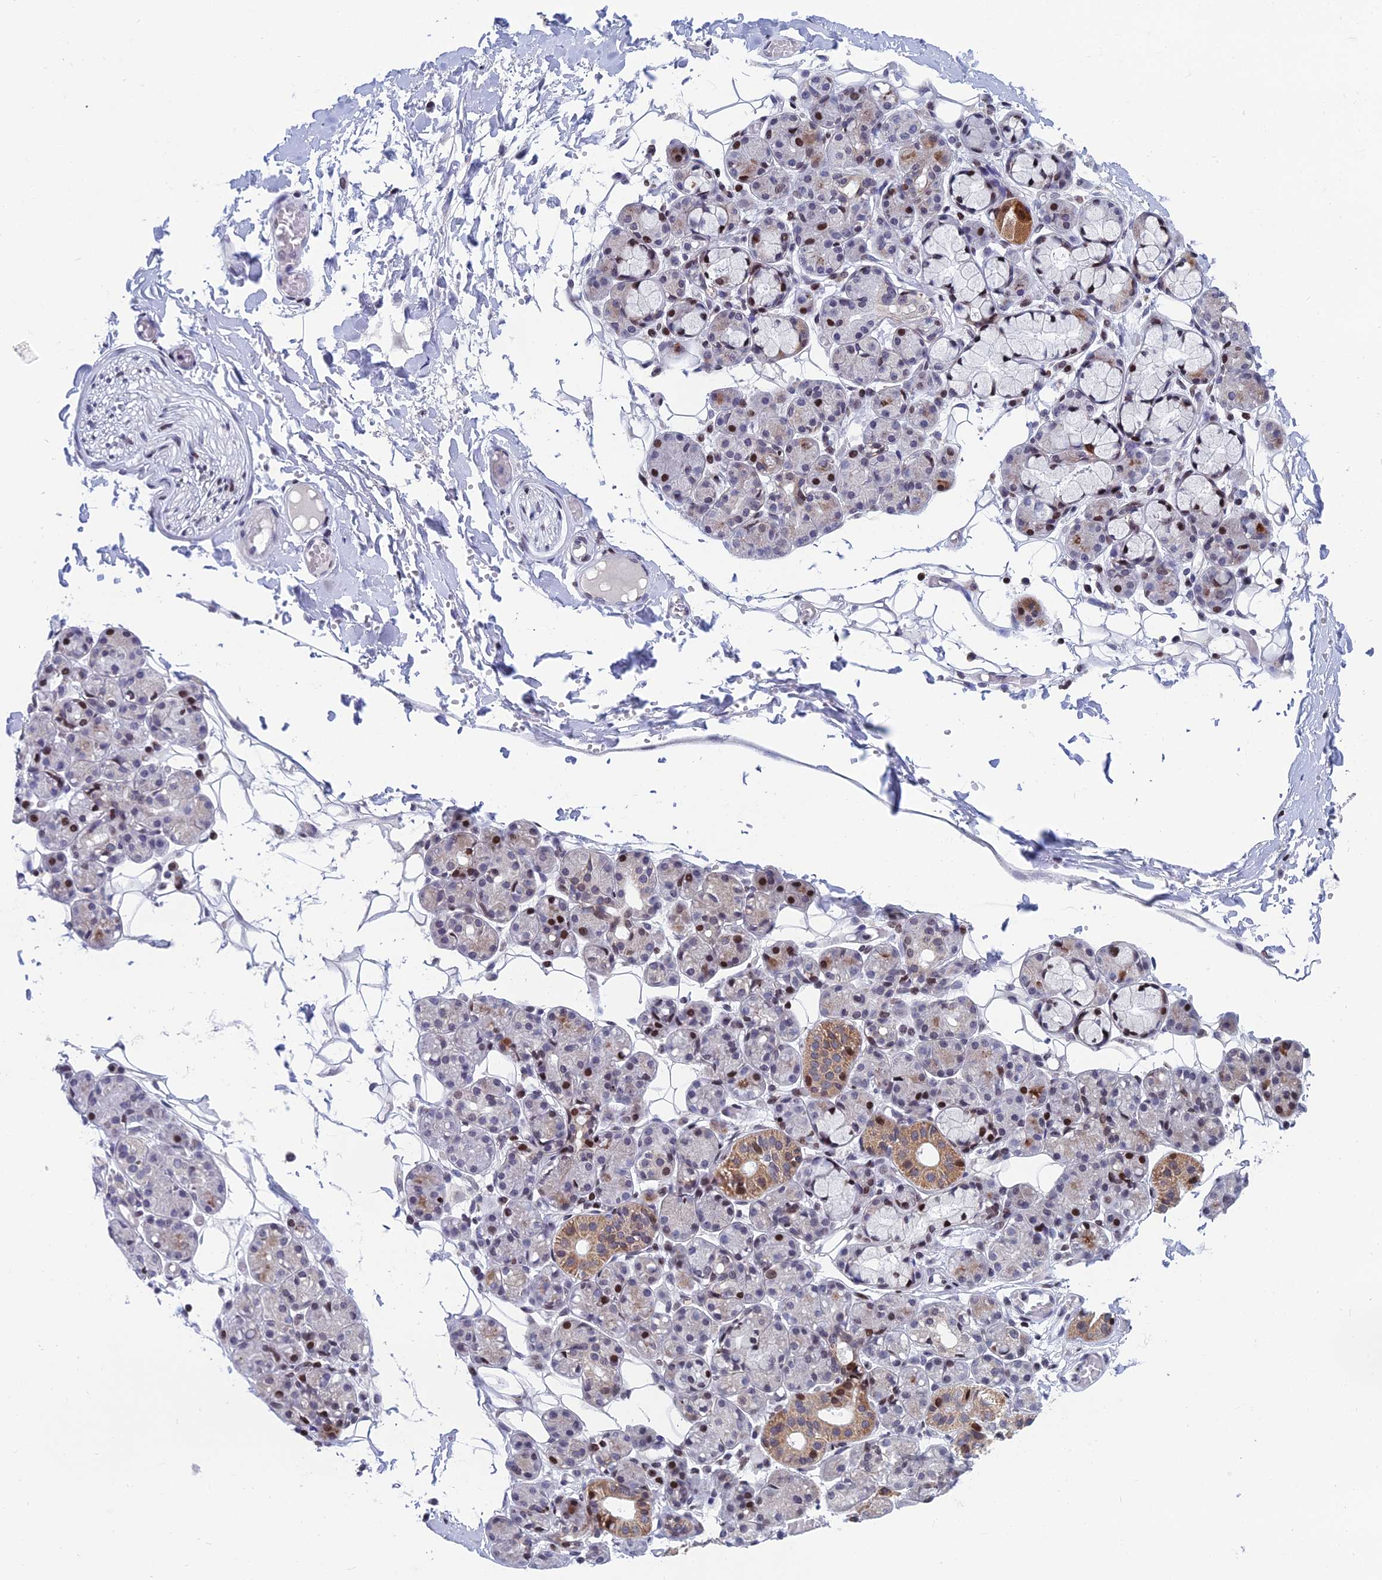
{"staining": {"intensity": "strong", "quantity": "25%-75%", "location": "cytoplasmic/membranous,nuclear"}, "tissue": "salivary gland", "cell_type": "Glandular cells", "image_type": "normal", "snomed": [{"axis": "morphology", "description": "Normal tissue, NOS"}, {"axis": "topography", "description": "Salivary gland"}], "caption": "The micrograph demonstrates staining of normal salivary gland, revealing strong cytoplasmic/membranous,nuclear protein staining (brown color) within glandular cells. (Stains: DAB in brown, nuclei in blue, Microscopy: brightfield microscopy at high magnification).", "gene": "AFF3", "patient": {"sex": "male", "age": 63}}